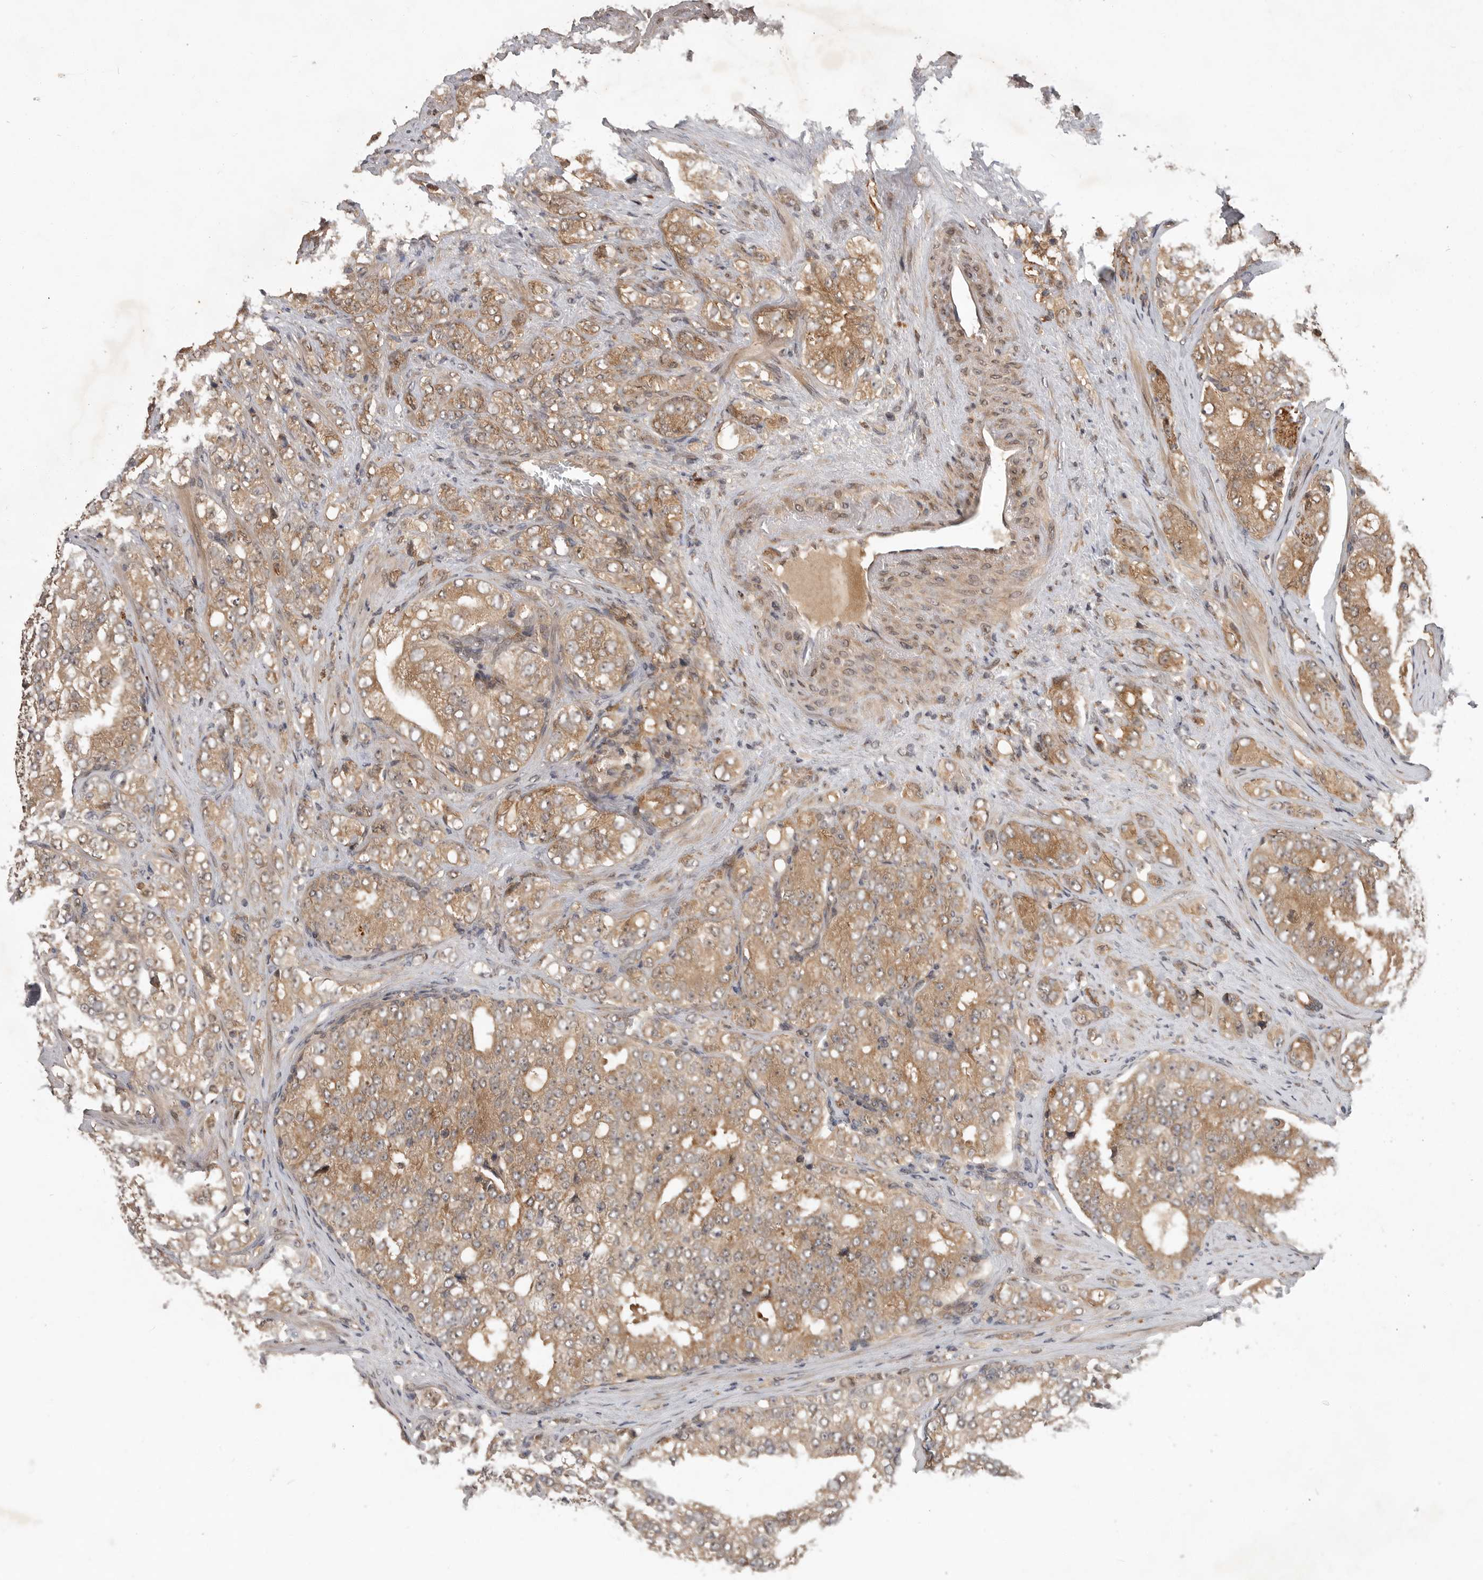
{"staining": {"intensity": "moderate", "quantity": ">75%", "location": "cytoplasmic/membranous"}, "tissue": "prostate cancer", "cell_type": "Tumor cells", "image_type": "cancer", "snomed": [{"axis": "morphology", "description": "Adenocarcinoma, High grade"}, {"axis": "topography", "description": "Prostate"}], "caption": "Immunohistochemistry (IHC) image of neoplastic tissue: human prostate cancer (adenocarcinoma (high-grade)) stained using immunohistochemistry (IHC) reveals medium levels of moderate protein expression localized specifically in the cytoplasmic/membranous of tumor cells, appearing as a cytoplasmic/membranous brown color.", "gene": "OSBPL9", "patient": {"sex": "male", "age": 58}}